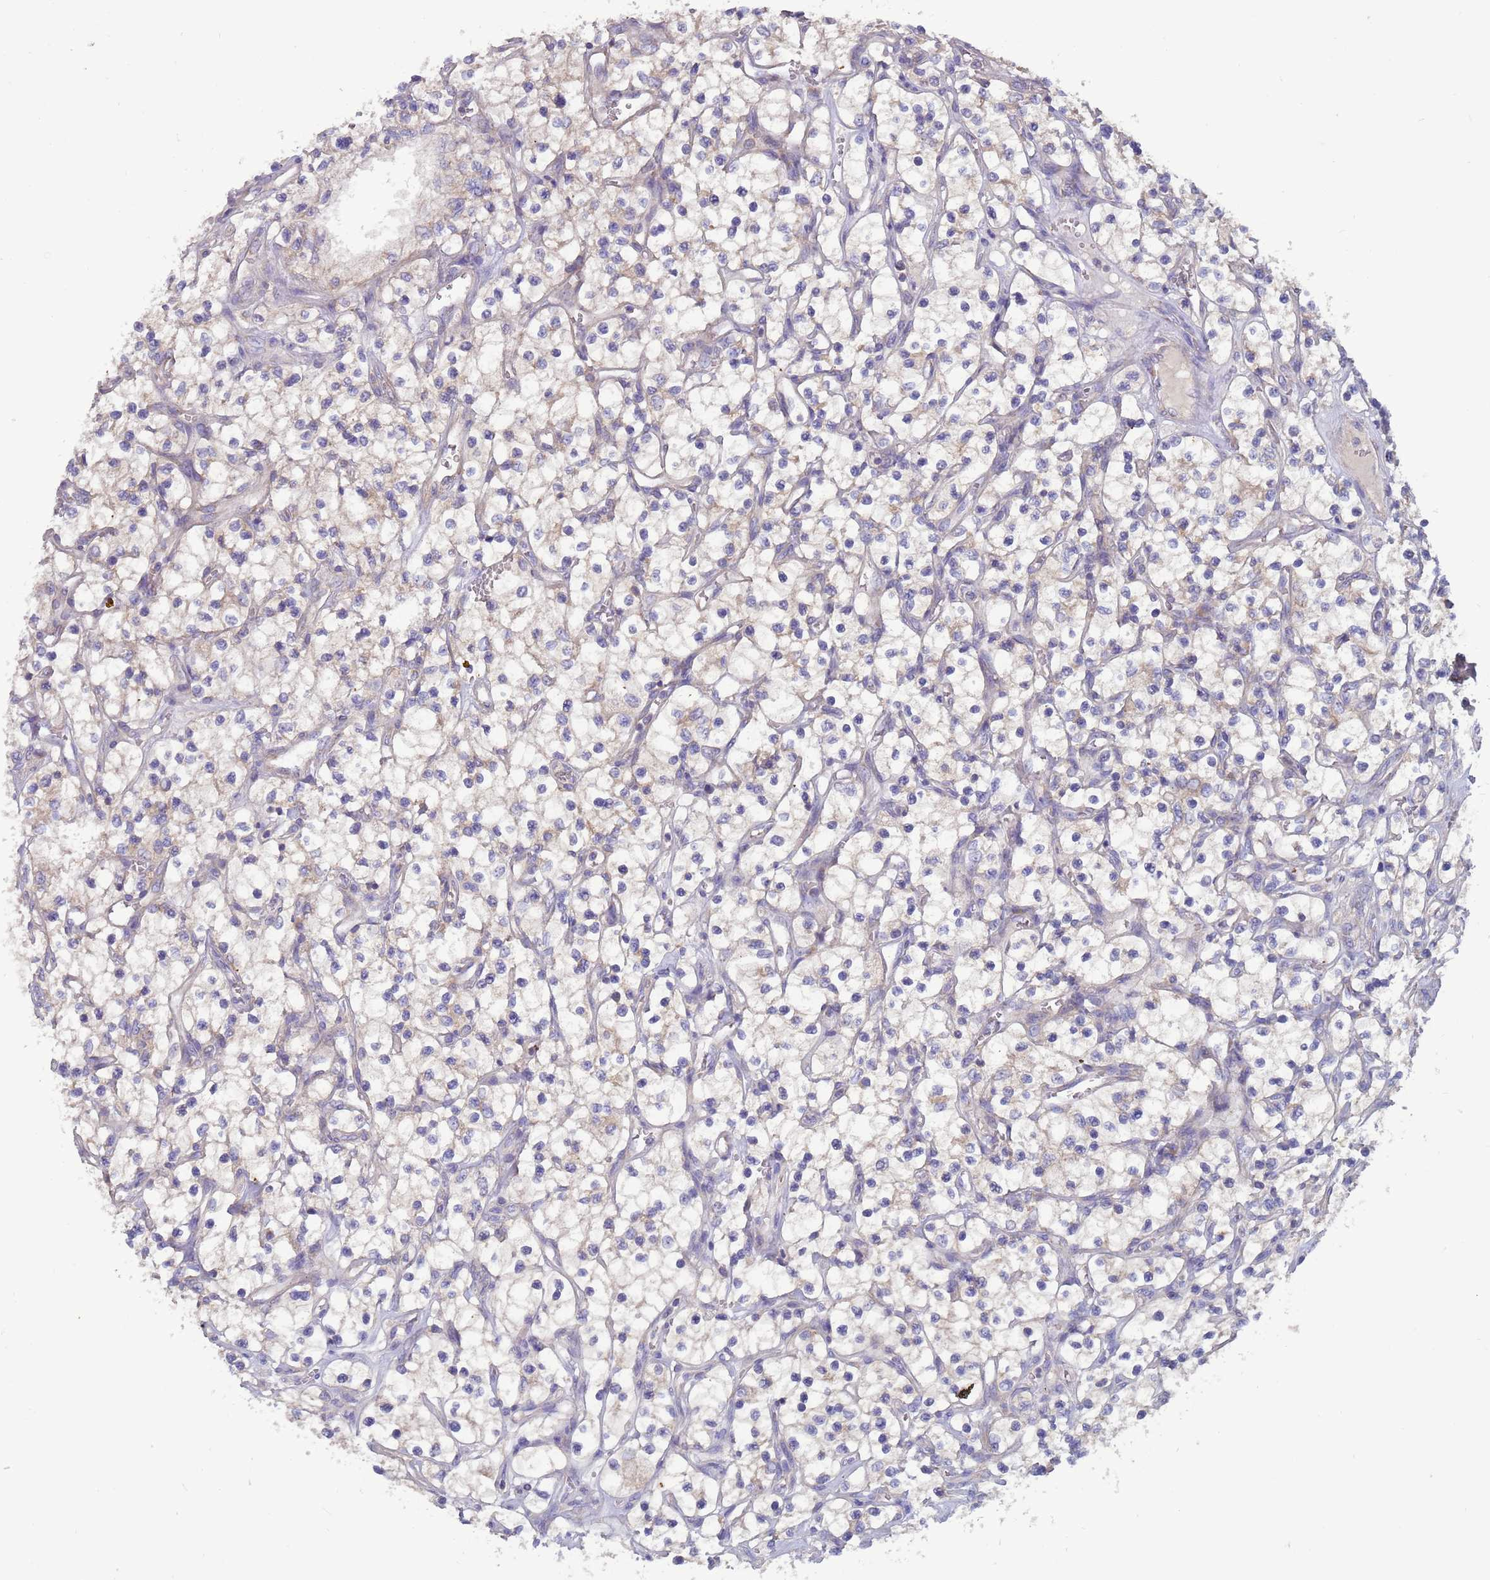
{"staining": {"intensity": "negative", "quantity": "none", "location": "none"}, "tissue": "renal cancer", "cell_type": "Tumor cells", "image_type": "cancer", "snomed": [{"axis": "morphology", "description": "Adenocarcinoma, NOS"}, {"axis": "topography", "description": "Kidney"}], "caption": "This is an IHC histopathology image of human renal adenocarcinoma. There is no staining in tumor cells.", "gene": "UQCRQ", "patient": {"sex": "female", "age": 69}}